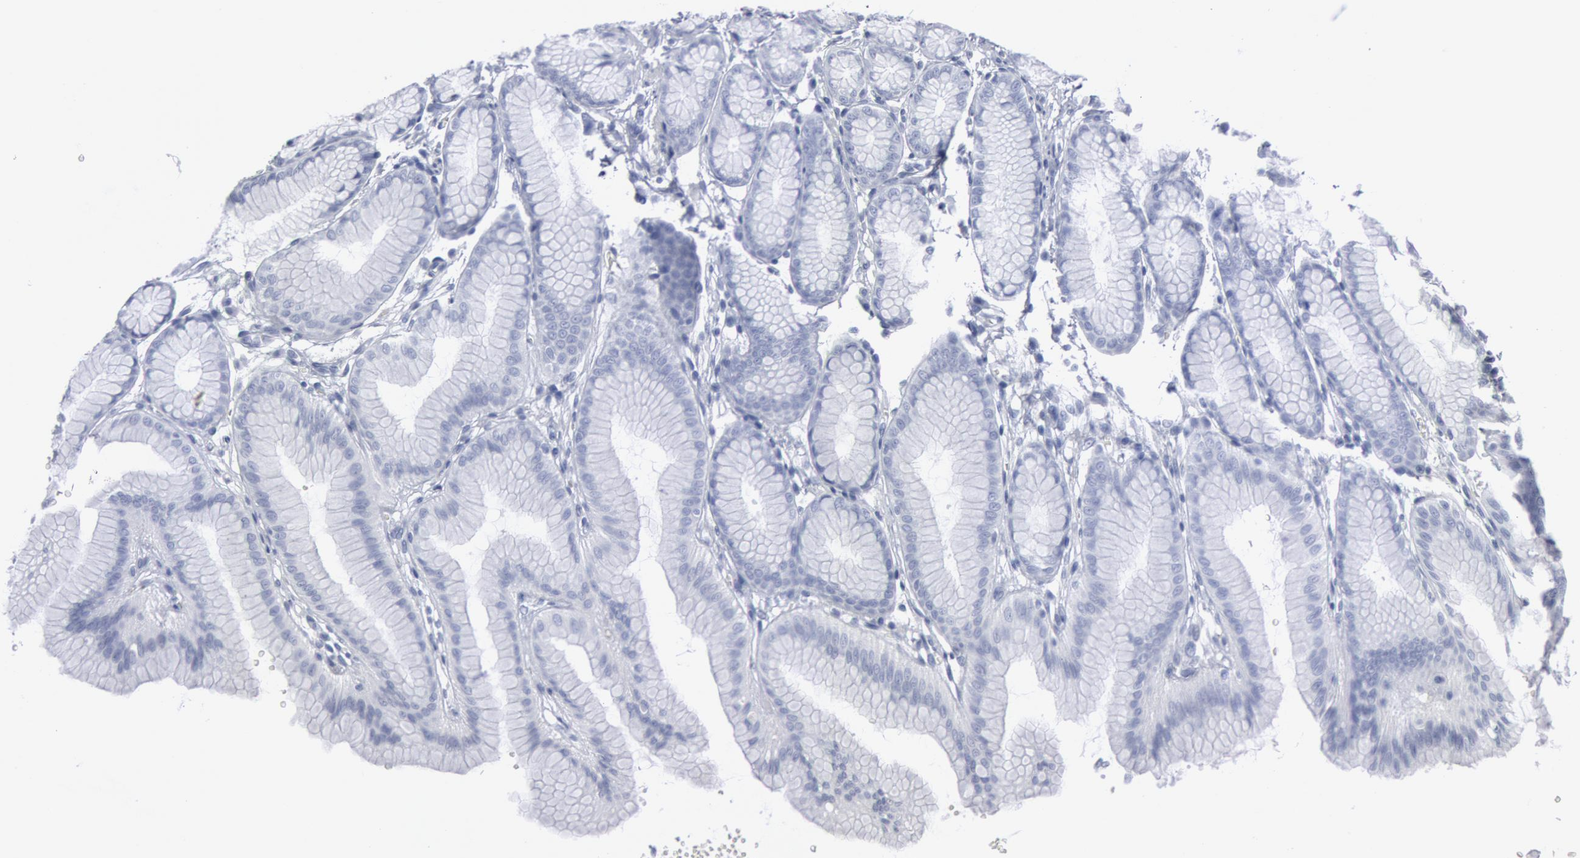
{"staining": {"intensity": "negative", "quantity": "none", "location": "none"}, "tissue": "stomach", "cell_type": "Glandular cells", "image_type": "normal", "snomed": [{"axis": "morphology", "description": "Normal tissue, NOS"}, {"axis": "topography", "description": "Stomach"}], "caption": "Stomach was stained to show a protein in brown. There is no significant staining in glandular cells. (Brightfield microscopy of DAB (3,3'-diaminobenzidine) immunohistochemistry (IHC) at high magnification).", "gene": "DMC1", "patient": {"sex": "male", "age": 42}}